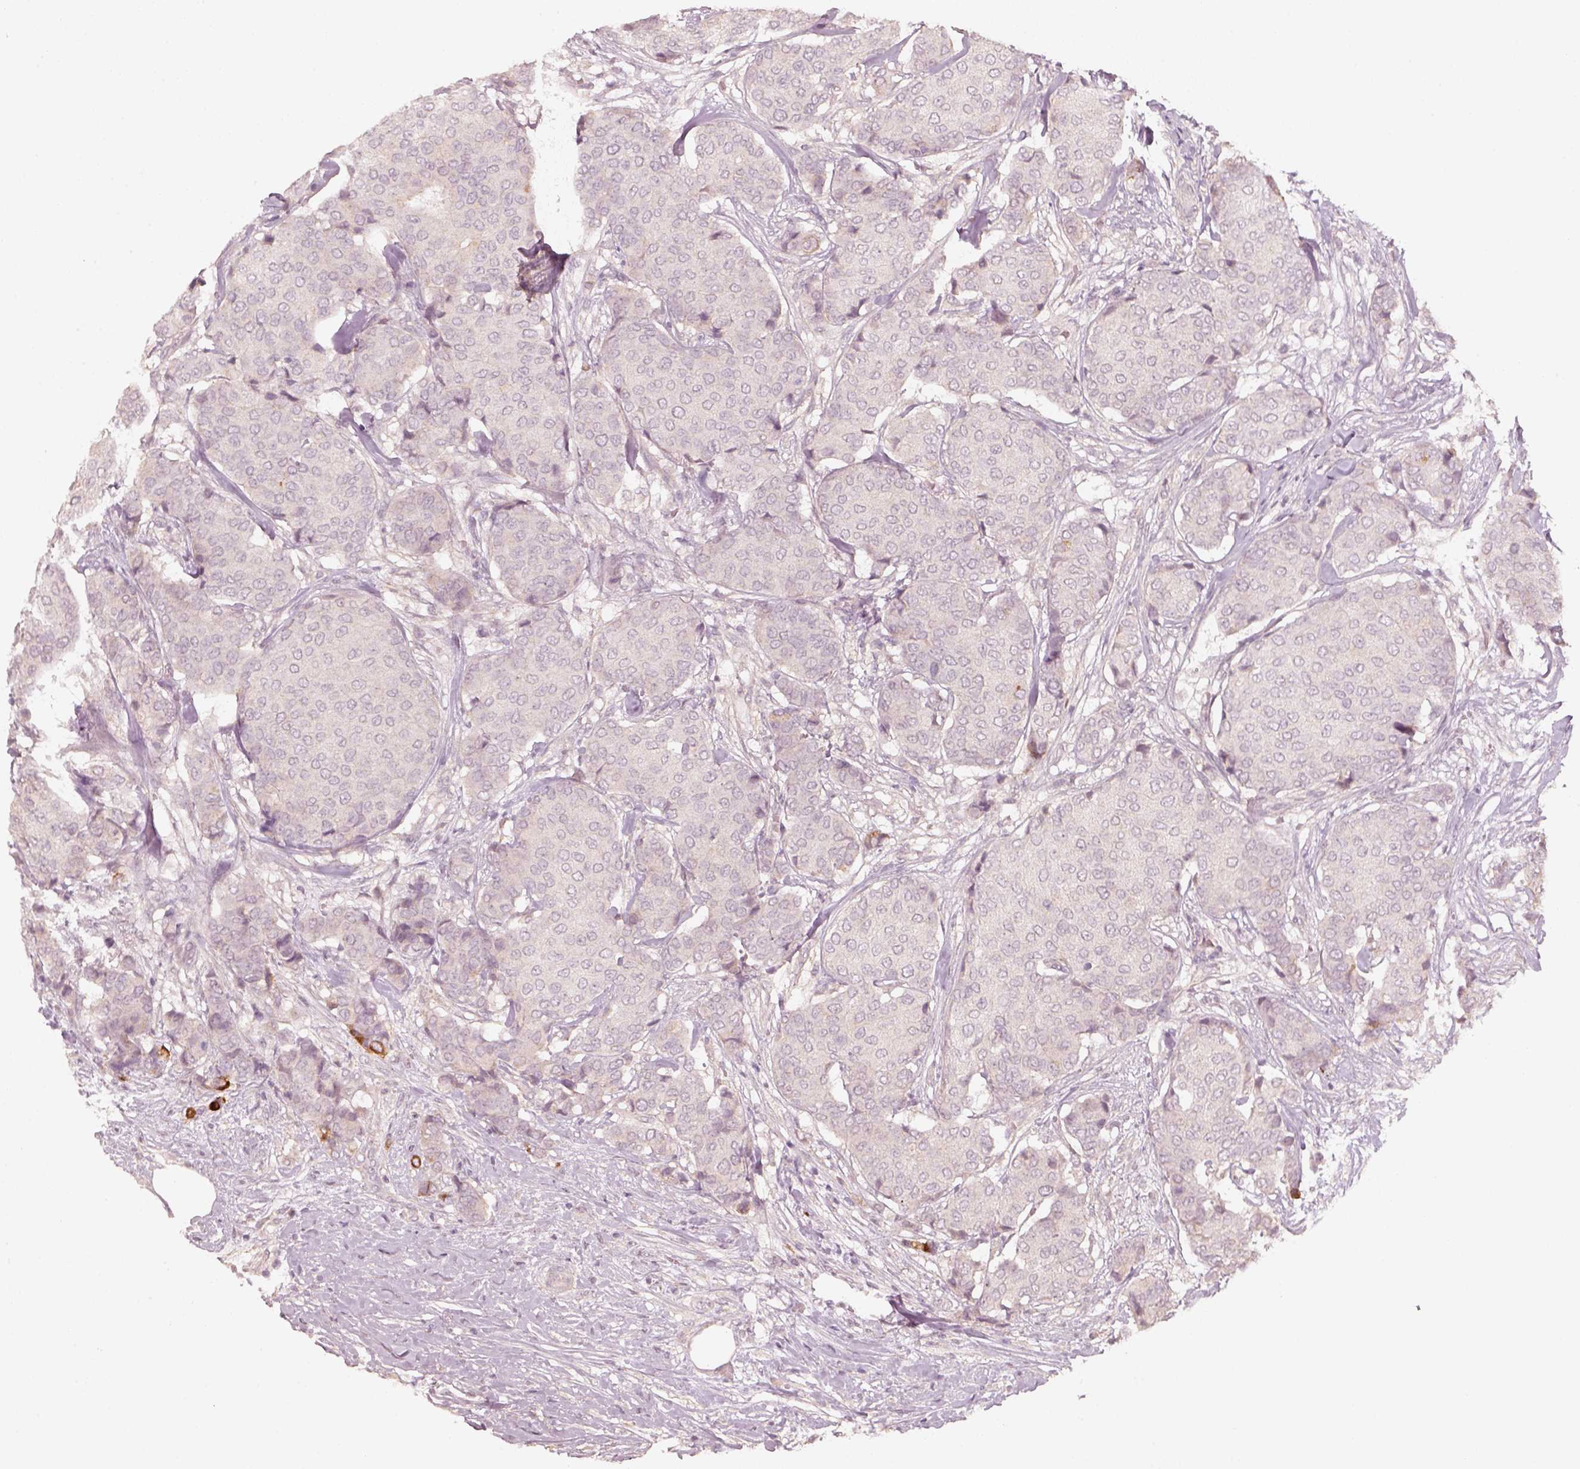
{"staining": {"intensity": "weak", "quantity": "25%-75%", "location": "cytoplasmic/membranous"}, "tissue": "breast cancer", "cell_type": "Tumor cells", "image_type": "cancer", "snomed": [{"axis": "morphology", "description": "Duct carcinoma"}, {"axis": "topography", "description": "Breast"}], "caption": "This is a histology image of IHC staining of infiltrating ductal carcinoma (breast), which shows weak staining in the cytoplasmic/membranous of tumor cells.", "gene": "LAMC2", "patient": {"sex": "female", "age": 75}}